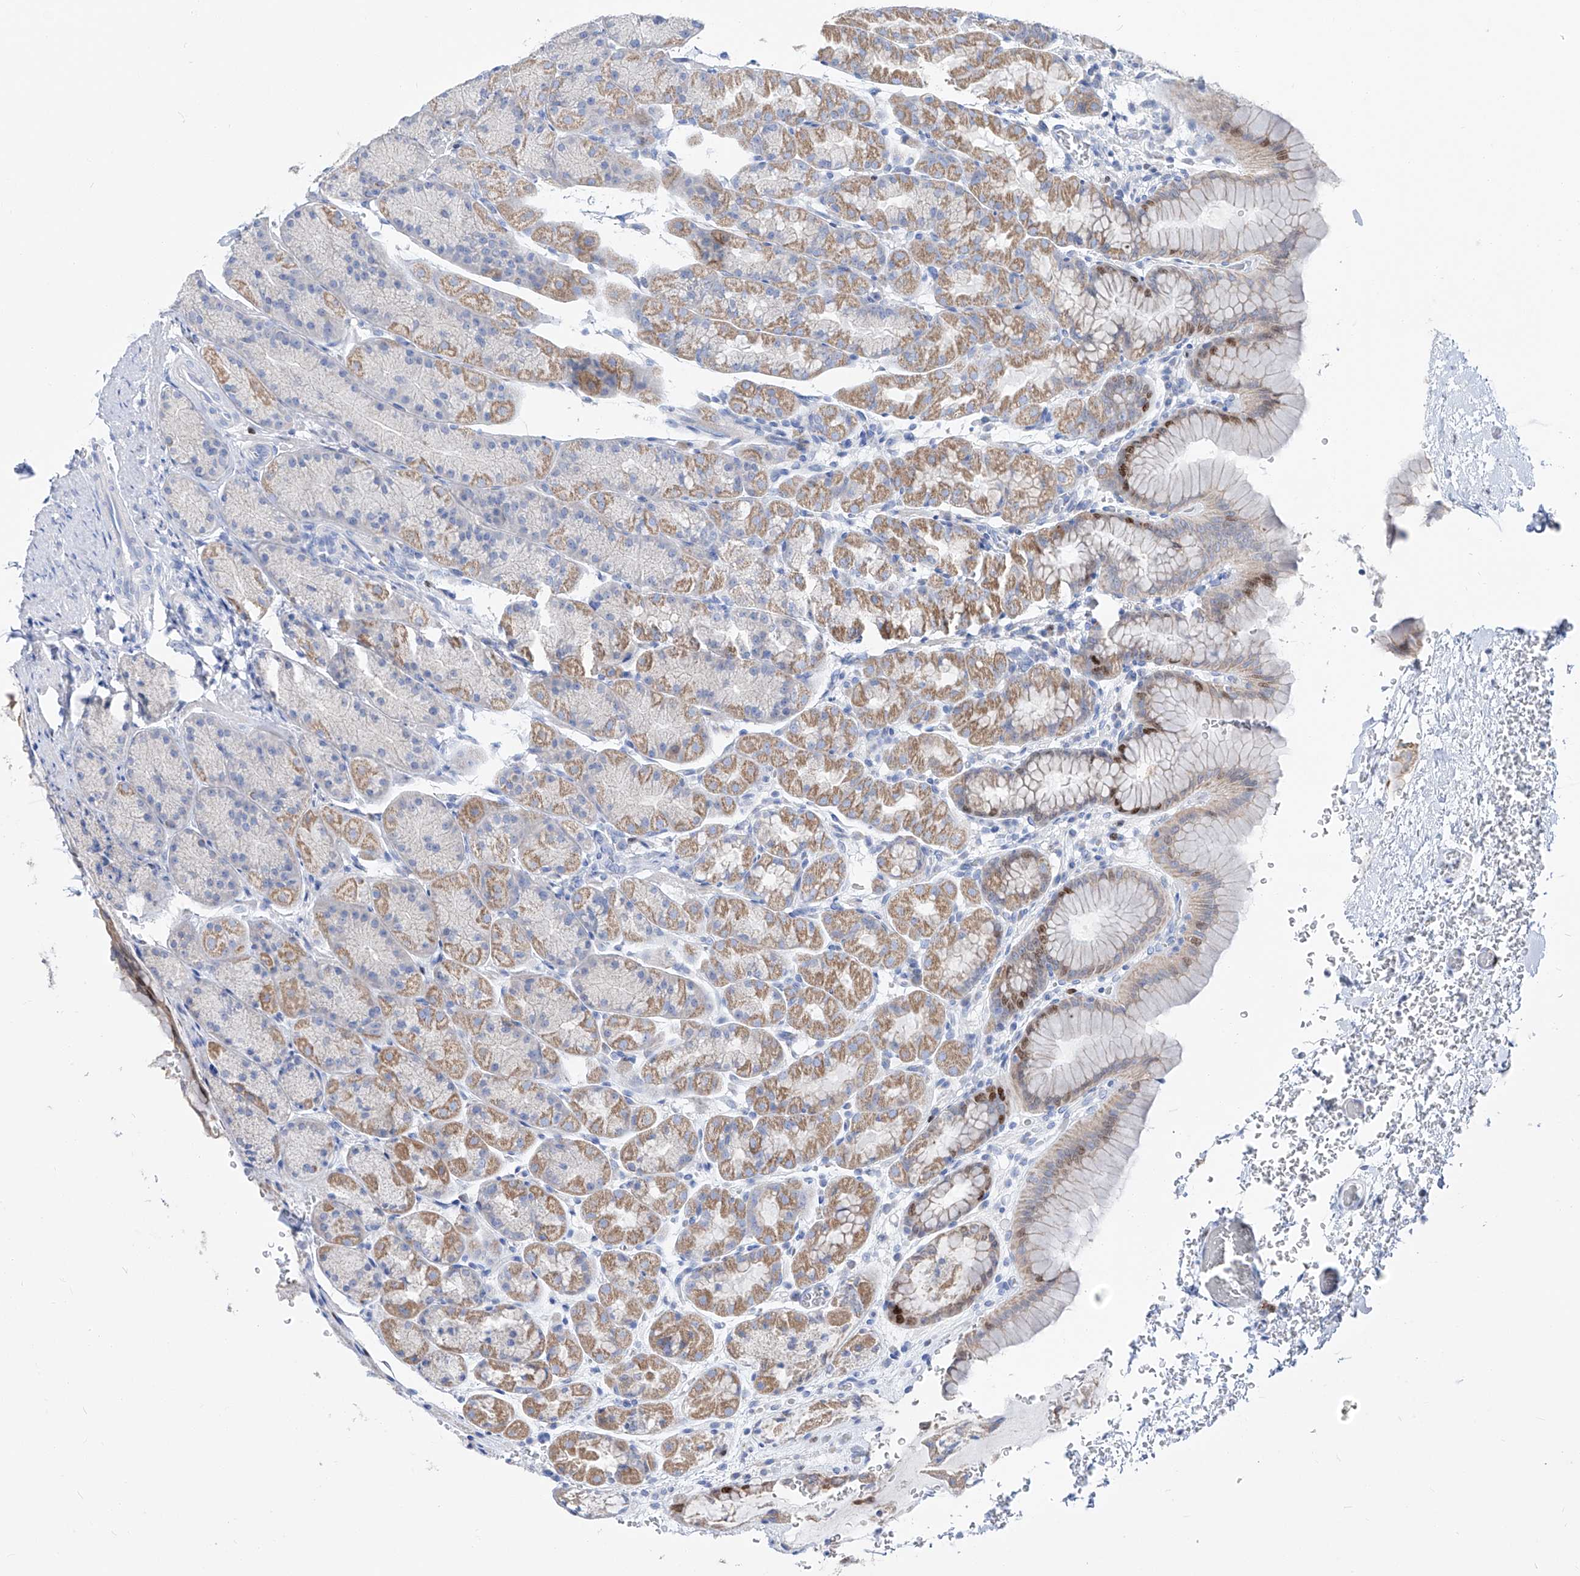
{"staining": {"intensity": "moderate", "quantity": "25%-75%", "location": "cytoplasmic/membranous,nuclear"}, "tissue": "stomach", "cell_type": "Glandular cells", "image_type": "normal", "snomed": [{"axis": "morphology", "description": "Normal tissue, NOS"}, {"axis": "topography", "description": "Stomach"}], "caption": "A histopathology image of human stomach stained for a protein demonstrates moderate cytoplasmic/membranous,nuclear brown staining in glandular cells.", "gene": "FRS3", "patient": {"sex": "male", "age": 42}}